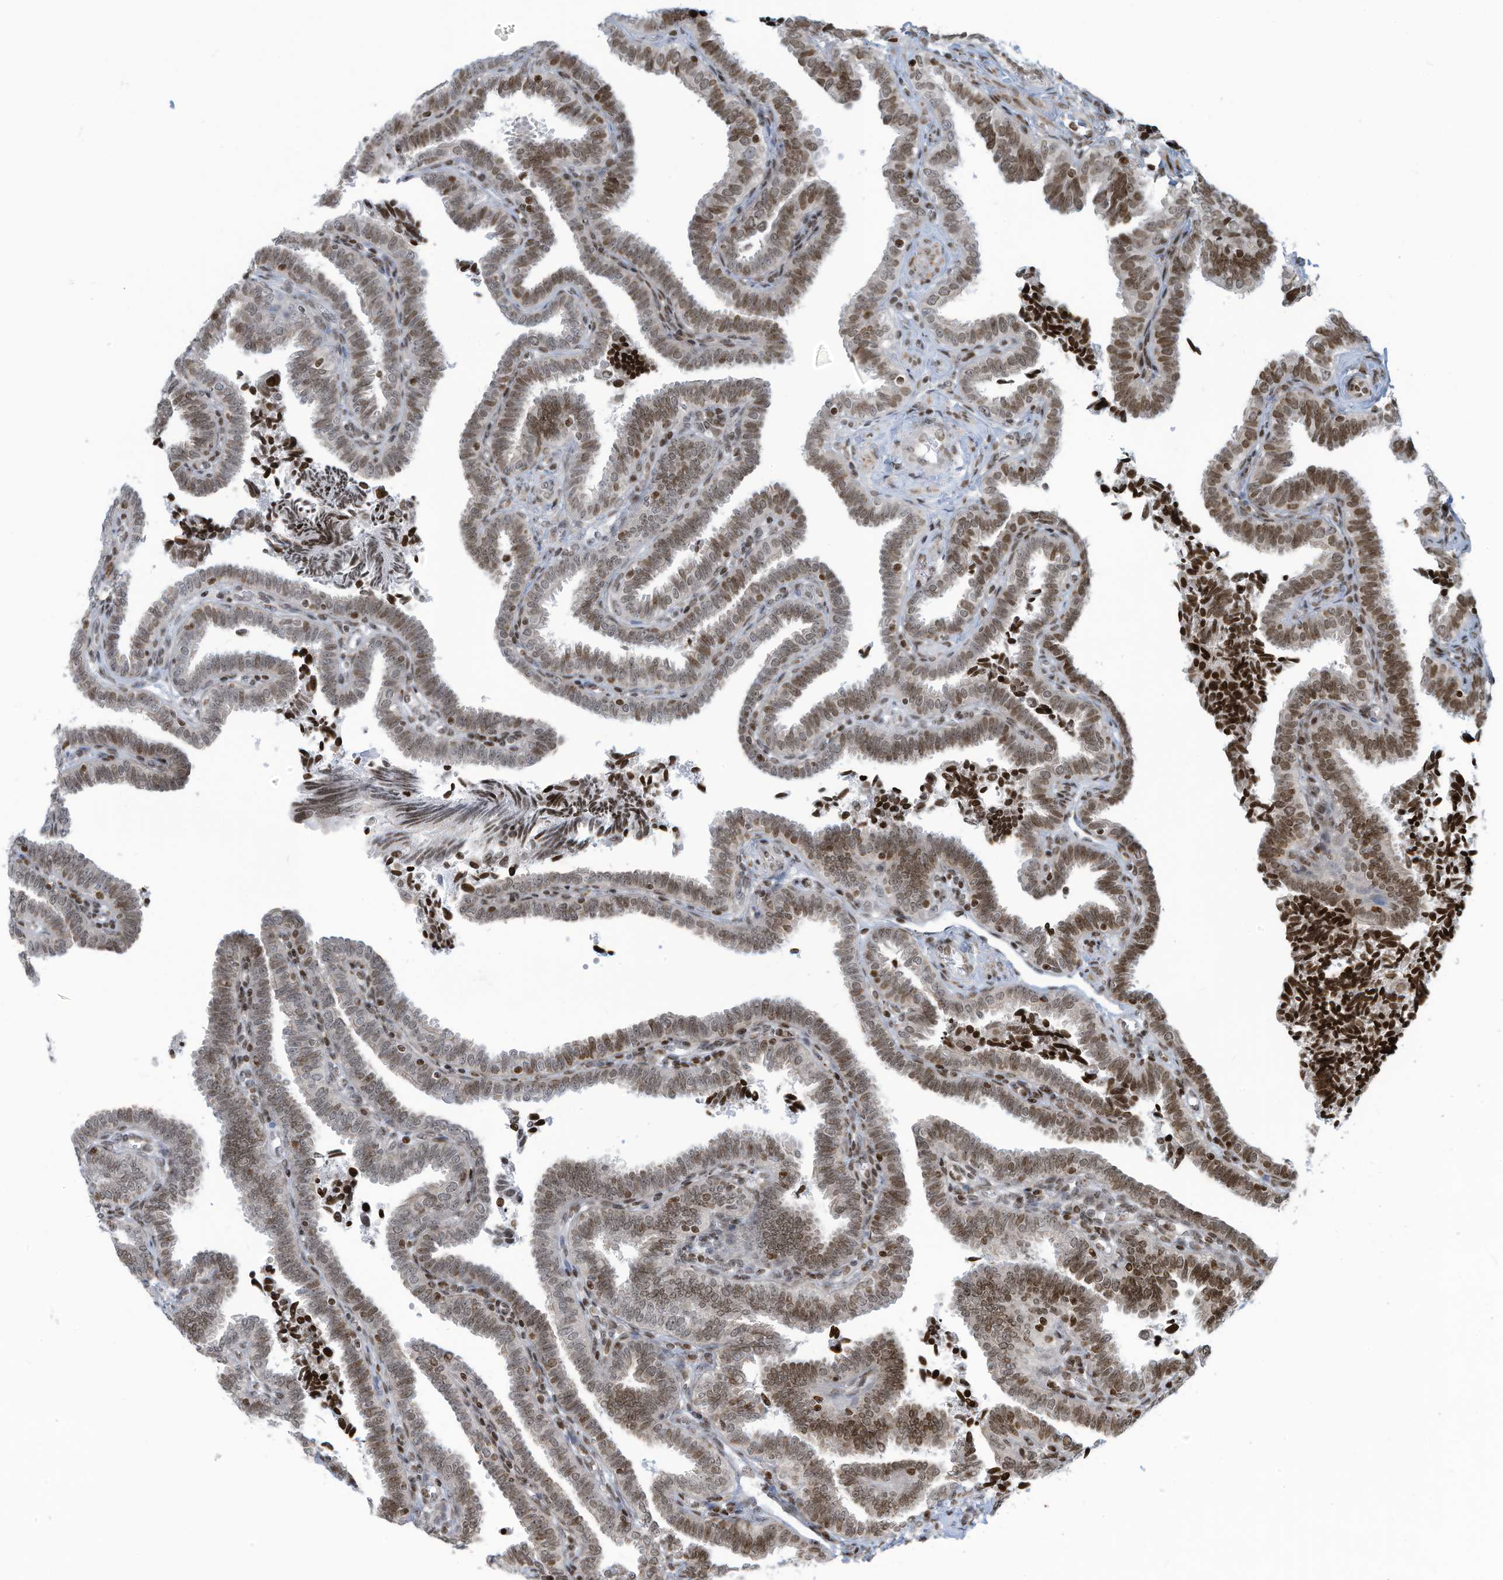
{"staining": {"intensity": "moderate", "quantity": ">75%", "location": "nuclear"}, "tissue": "fallopian tube", "cell_type": "Glandular cells", "image_type": "normal", "snomed": [{"axis": "morphology", "description": "Normal tissue, NOS"}, {"axis": "topography", "description": "Fallopian tube"}], "caption": "Fallopian tube stained for a protein (brown) exhibits moderate nuclear positive expression in approximately >75% of glandular cells.", "gene": "ADI1", "patient": {"sex": "female", "age": 39}}